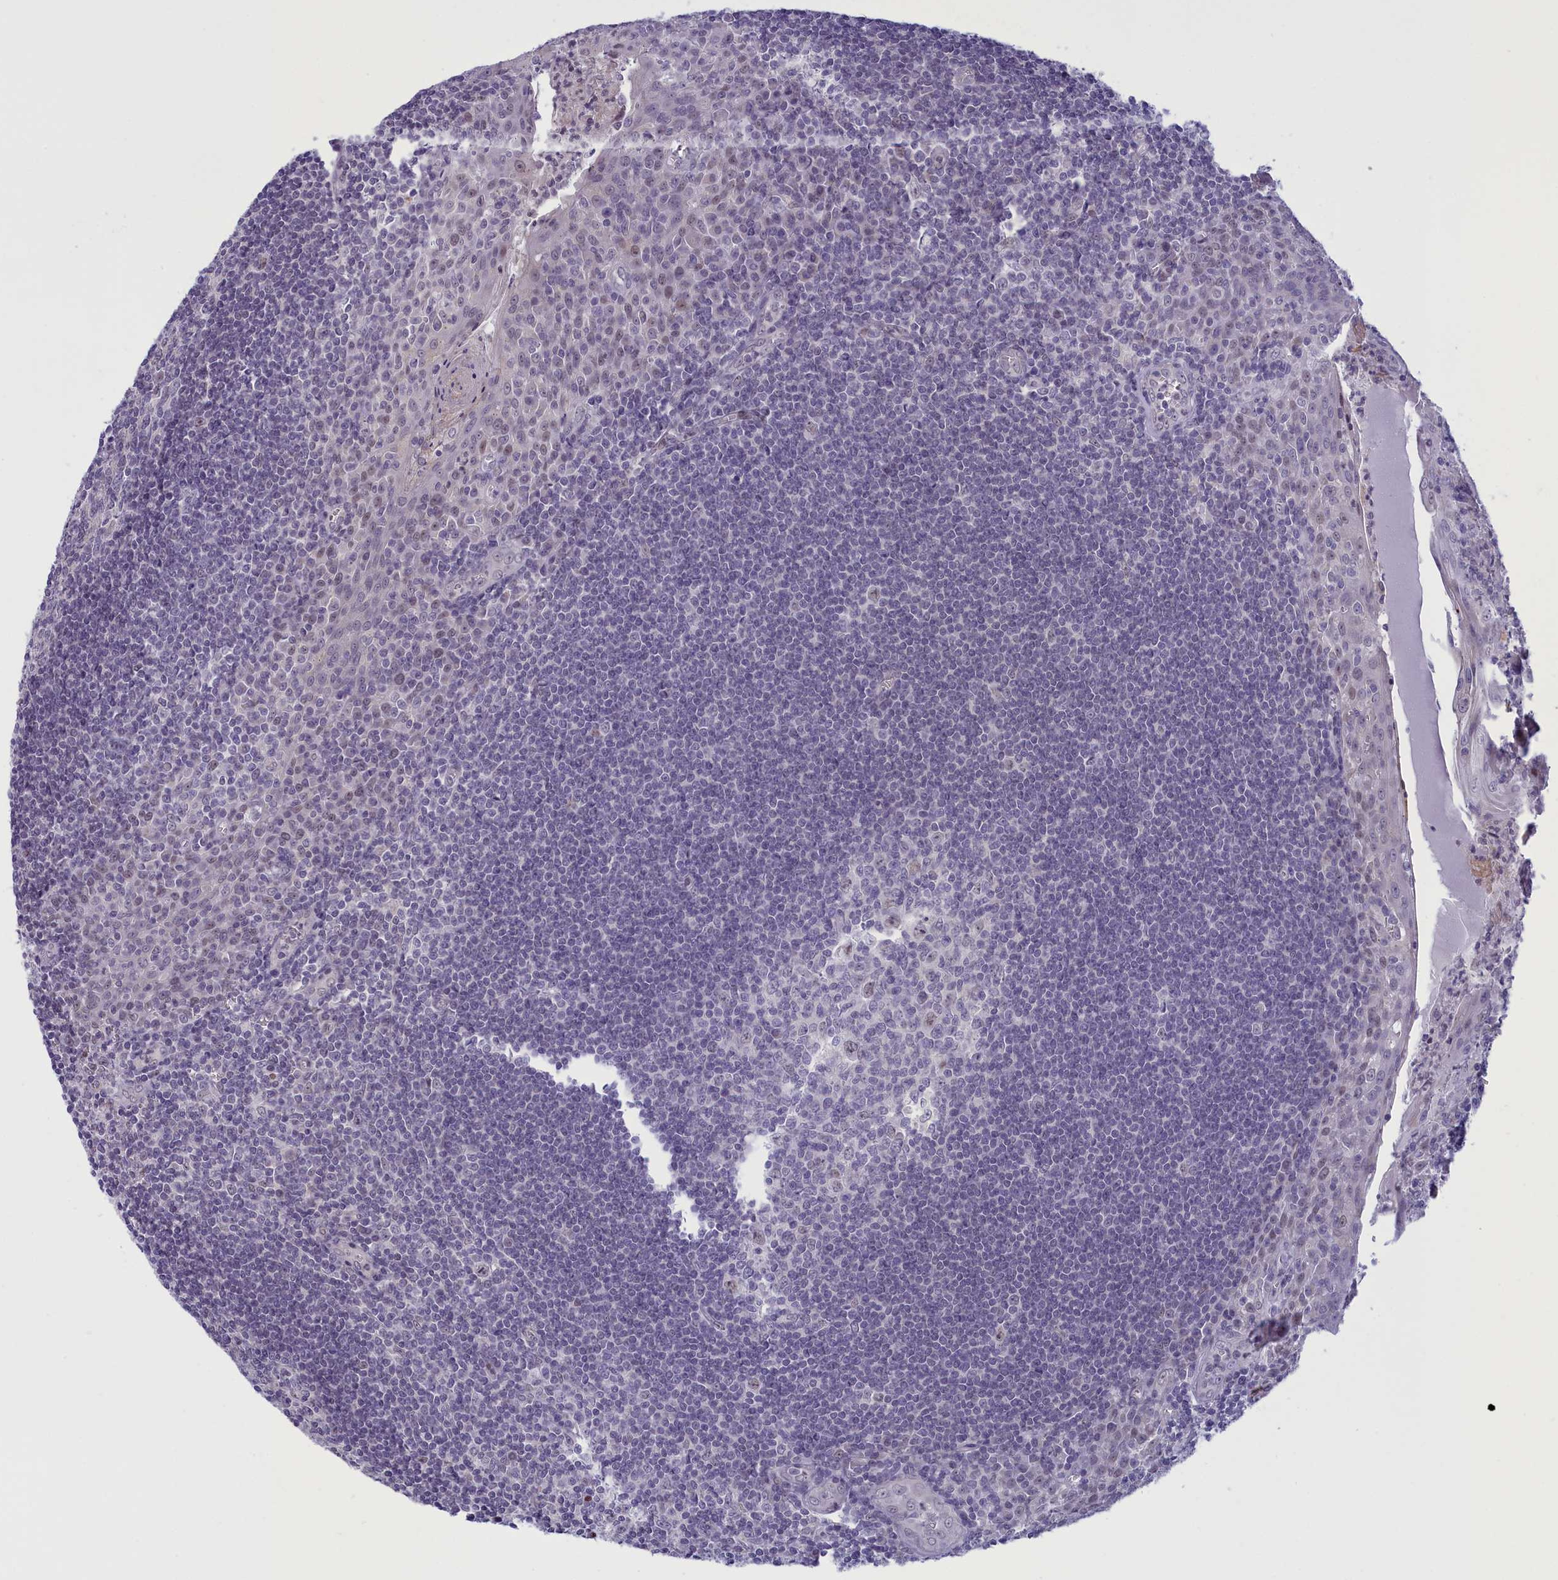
{"staining": {"intensity": "negative", "quantity": "none", "location": "none"}, "tissue": "tonsil", "cell_type": "Germinal center cells", "image_type": "normal", "snomed": [{"axis": "morphology", "description": "Normal tissue, NOS"}, {"axis": "topography", "description": "Tonsil"}], "caption": "Image shows no significant protein staining in germinal center cells of normal tonsil.", "gene": "ELOA2", "patient": {"sex": "male", "age": 27}}